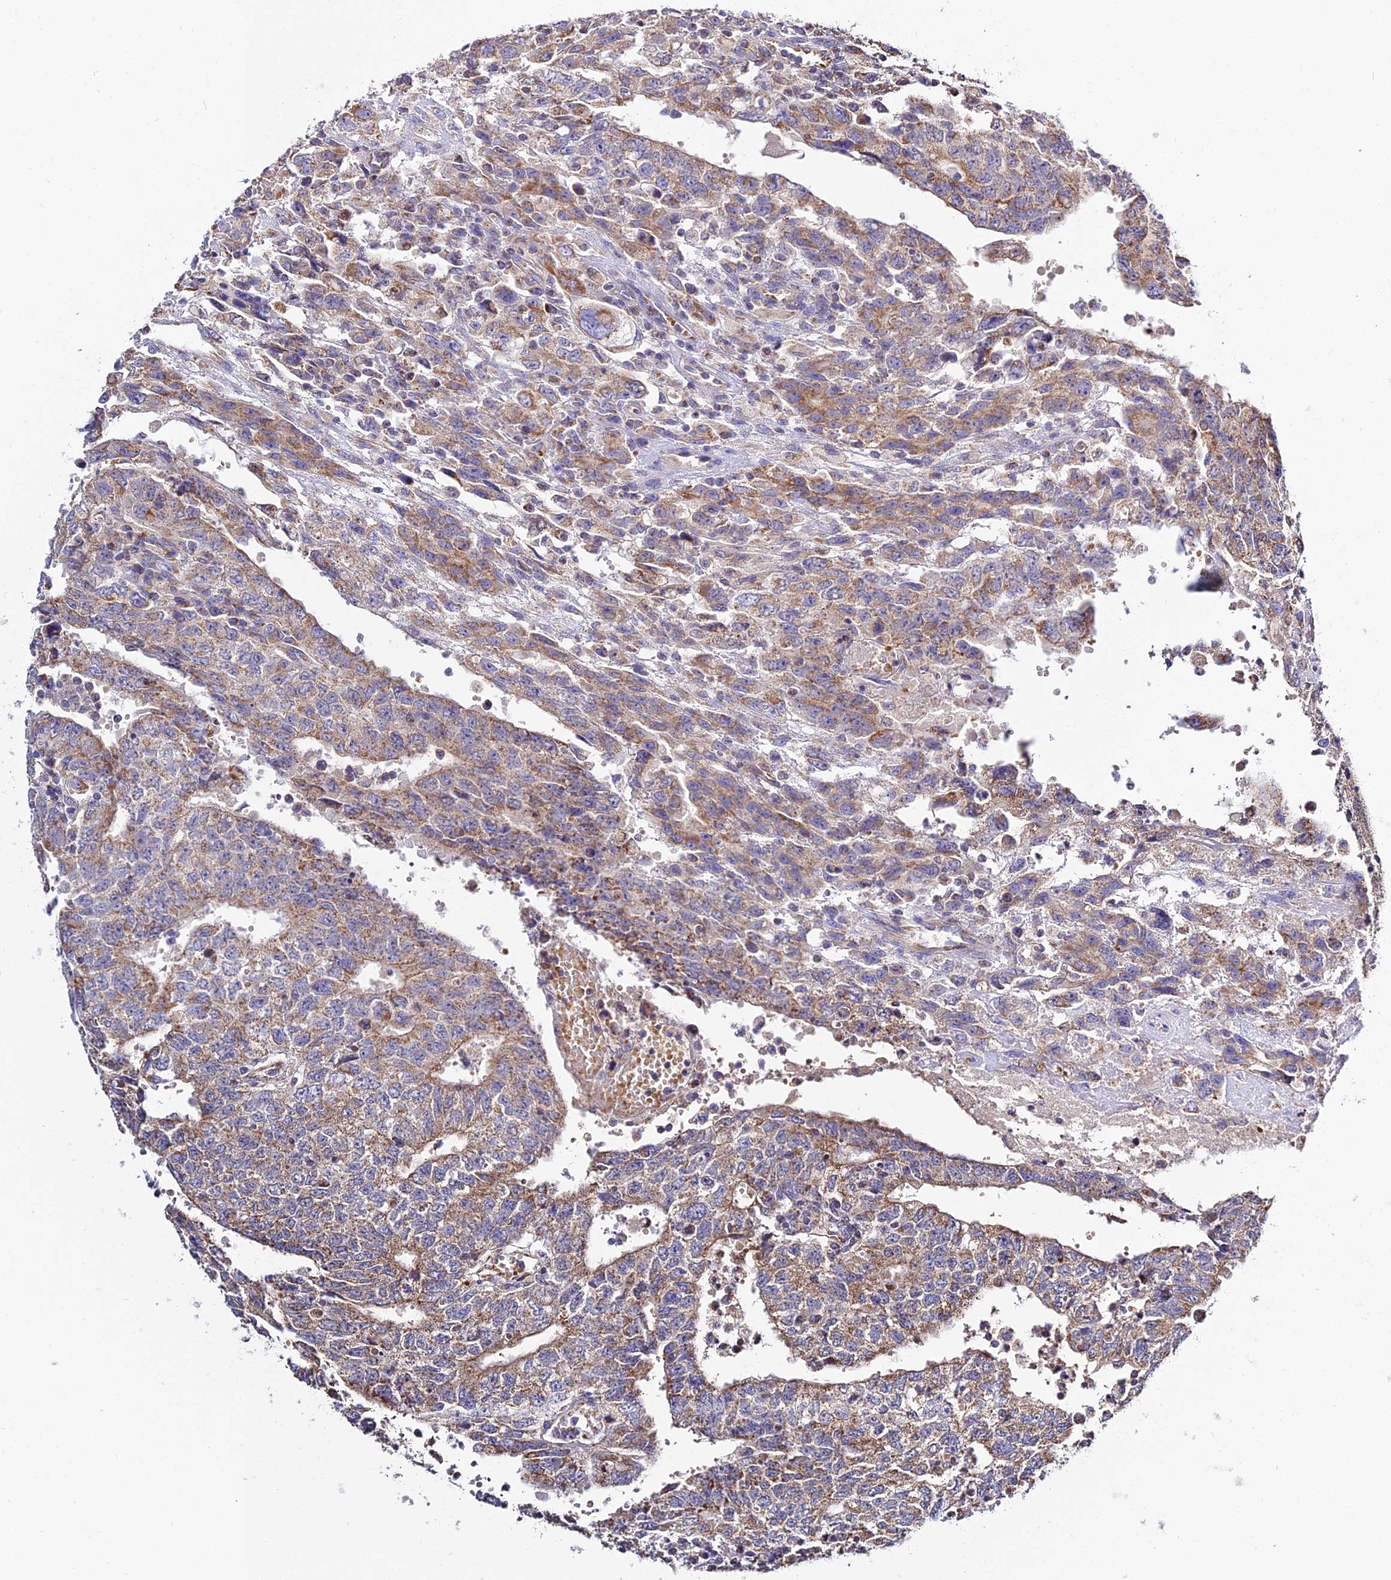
{"staining": {"intensity": "moderate", "quantity": ">75%", "location": "cytoplasmic/membranous"}, "tissue": "testis cancer", "cell_type": "Tumor cells", "image_type": "cancer", "snomed": [{"axis": "morphology", "description": "Carcinoma, Embryonal, NOS"}, {"axis": "topography", "description": "Testis"}], "caption": "The histopathology image exhibits staining of embryonal carcinoma (testis), revealing moderate cytoplasmic/membranous protein staining (brown color) within tumor cells. (IHC, brightfield microscopy, high magnification).", "gene": "TYW5", "patient": {"sex": "male", "age": 34}}